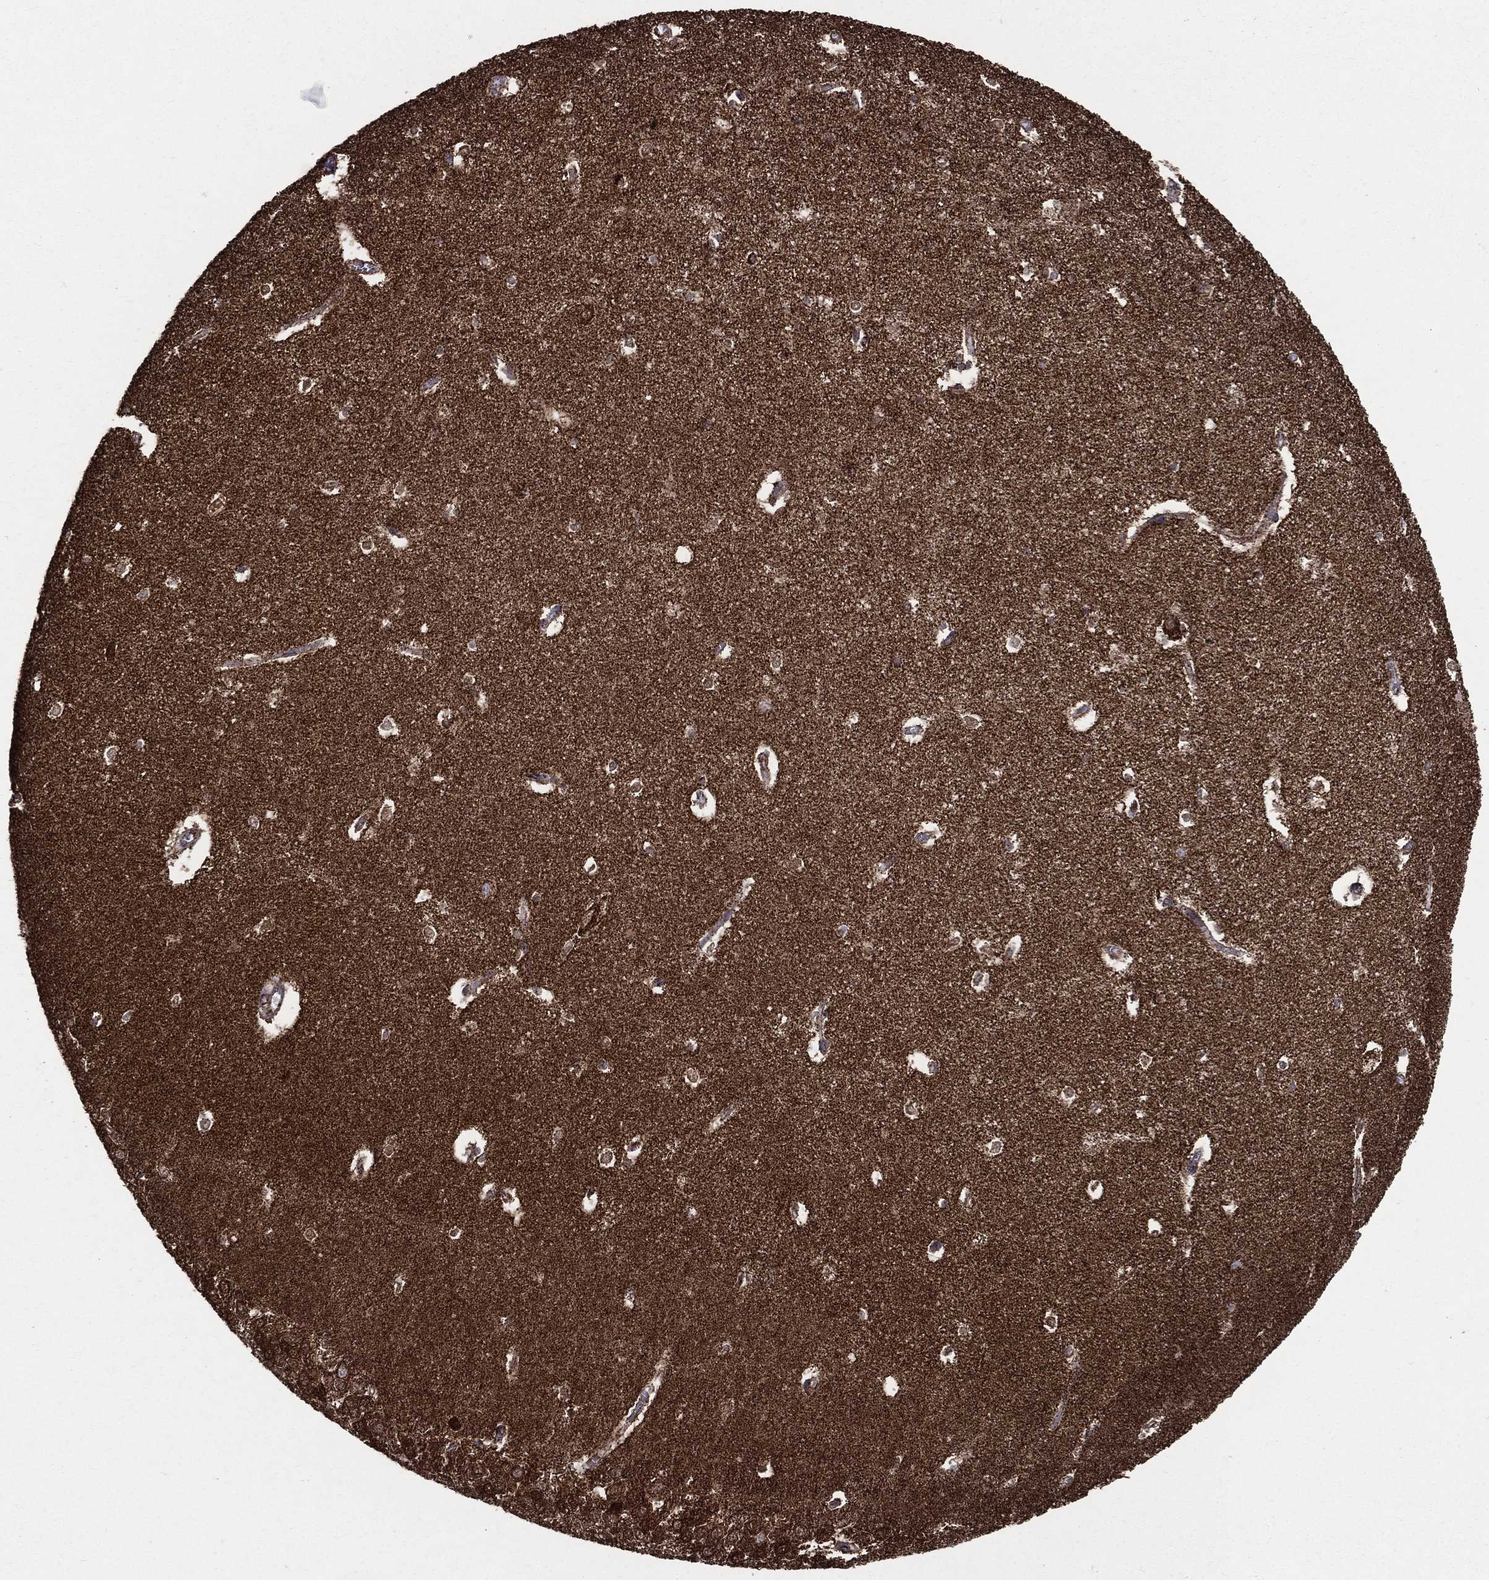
{"staining": {"intensity": "strong", "quantity": "<25%", "location": "cytoplasmic/membranous"}, "tissue": "hippocampus", "cell_type": "Glial cells", "image_type": "normal", "snomed": [{"axis": "morphology", "description": "Normal tissue, NOS"}, {"axis": "topography", "description": "Hippocampus"}], "caption": "A micrograph showing strong cytoplasmic/membranous positivity in approximately <25% of glial cells in unremarkable hippocampus, as visualized by brown immunohistochemical staining.", "gene": "GOT2", "patient": {"sex": "female", "age": 64}}